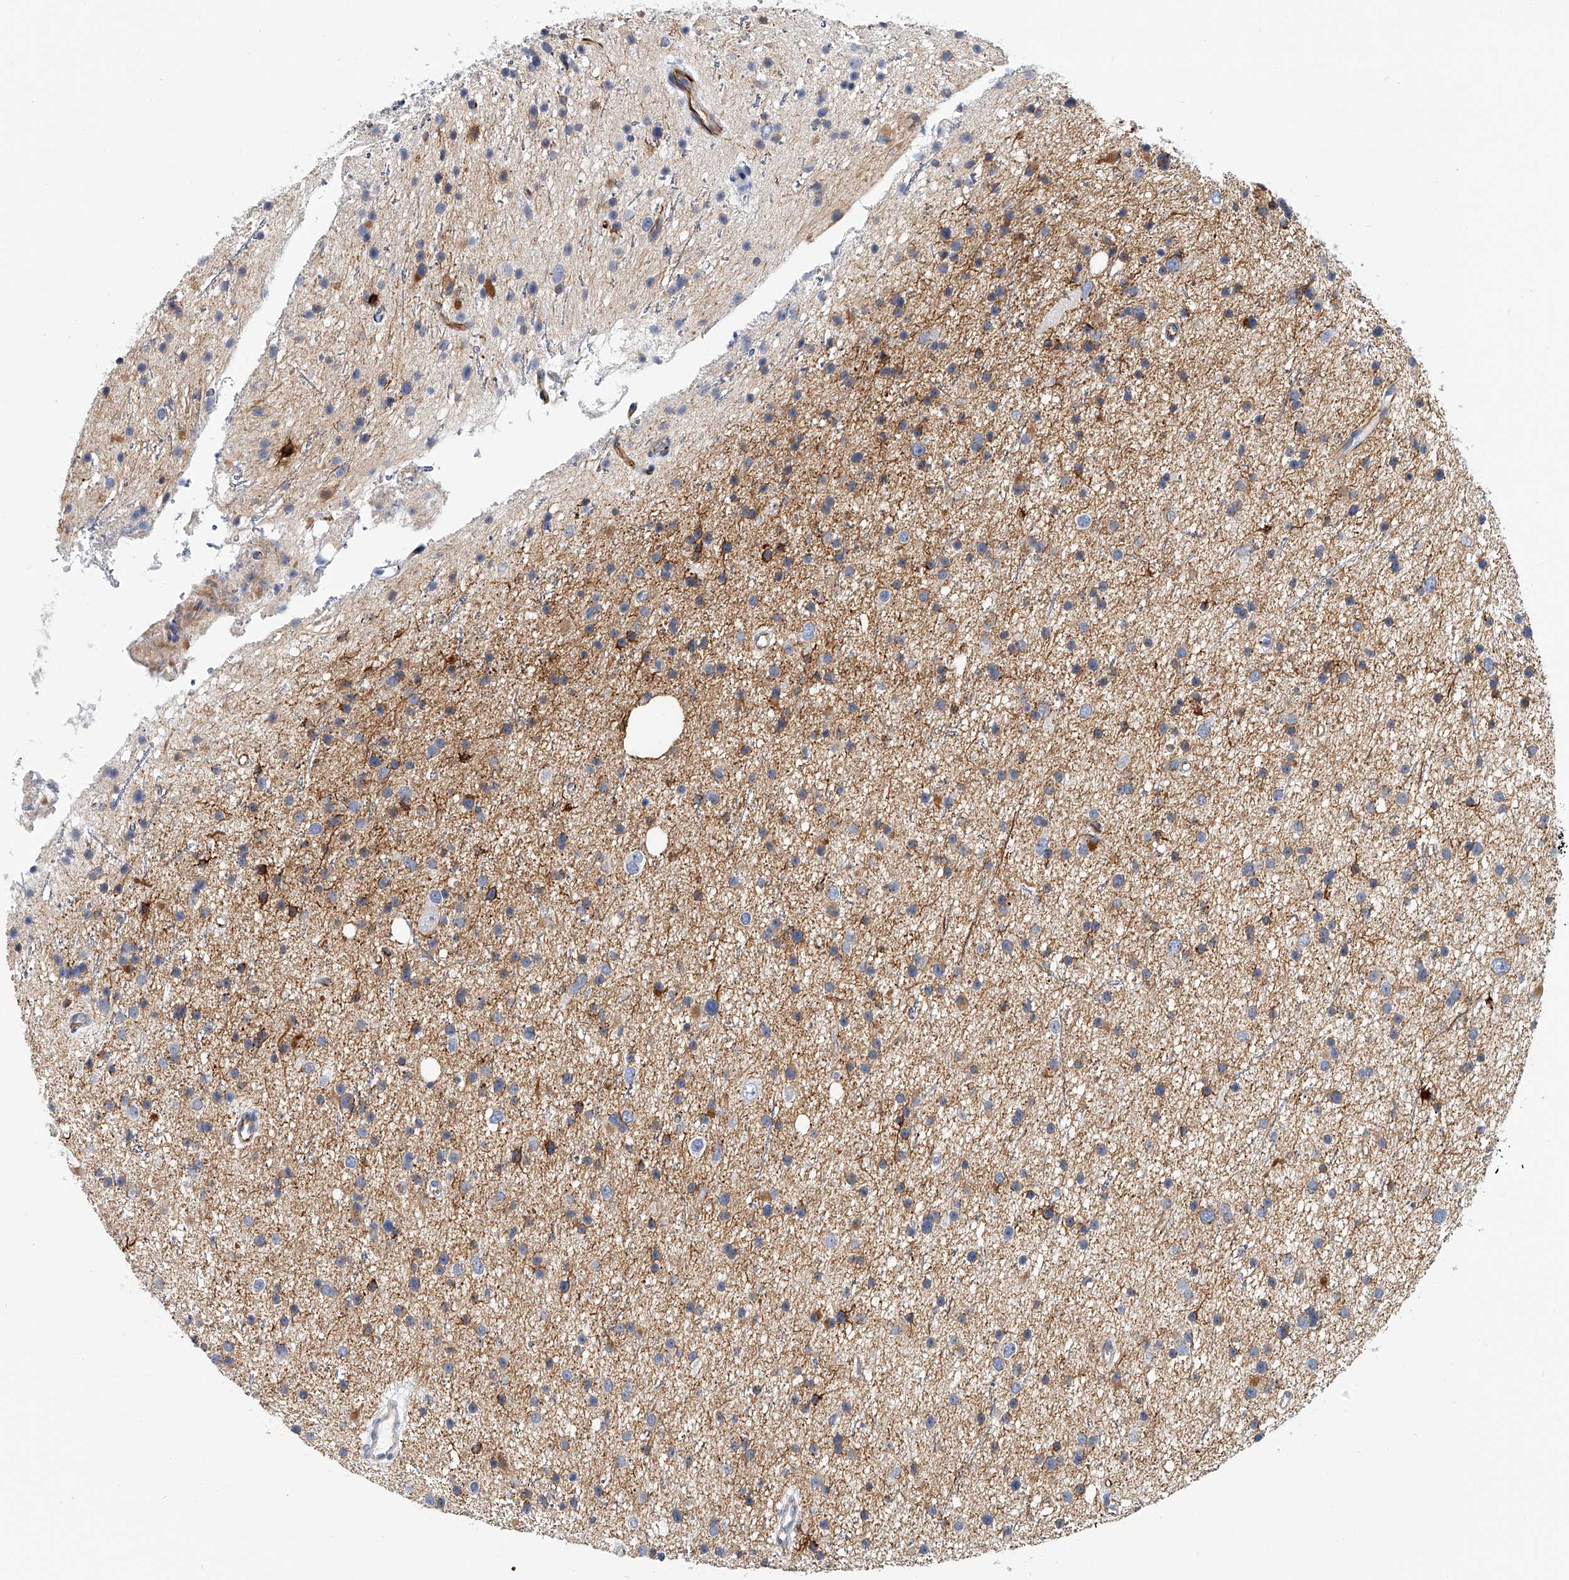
{"staining": {"intensity": "moderate", "quantity": "<25%", "location": "cytoplasmic/membranous"}, "tissue": "glioma", "cell_type": "Tumor cells", "image_type": "cancer", "snomed": [{"axis": "morphology", "description": "Glioma, malignant, Low grade"}, {"axis": "topography", "description": "Cerebral cortex"}], "caption": "Immunohistochemical staining of human glioma demonstrates low levels of moderate cytoplasmic/membranous protein positivity in about <25% of tumor cells.", "gene": "KIRREL1", "patient": {"sex": "female", "age": 39}}